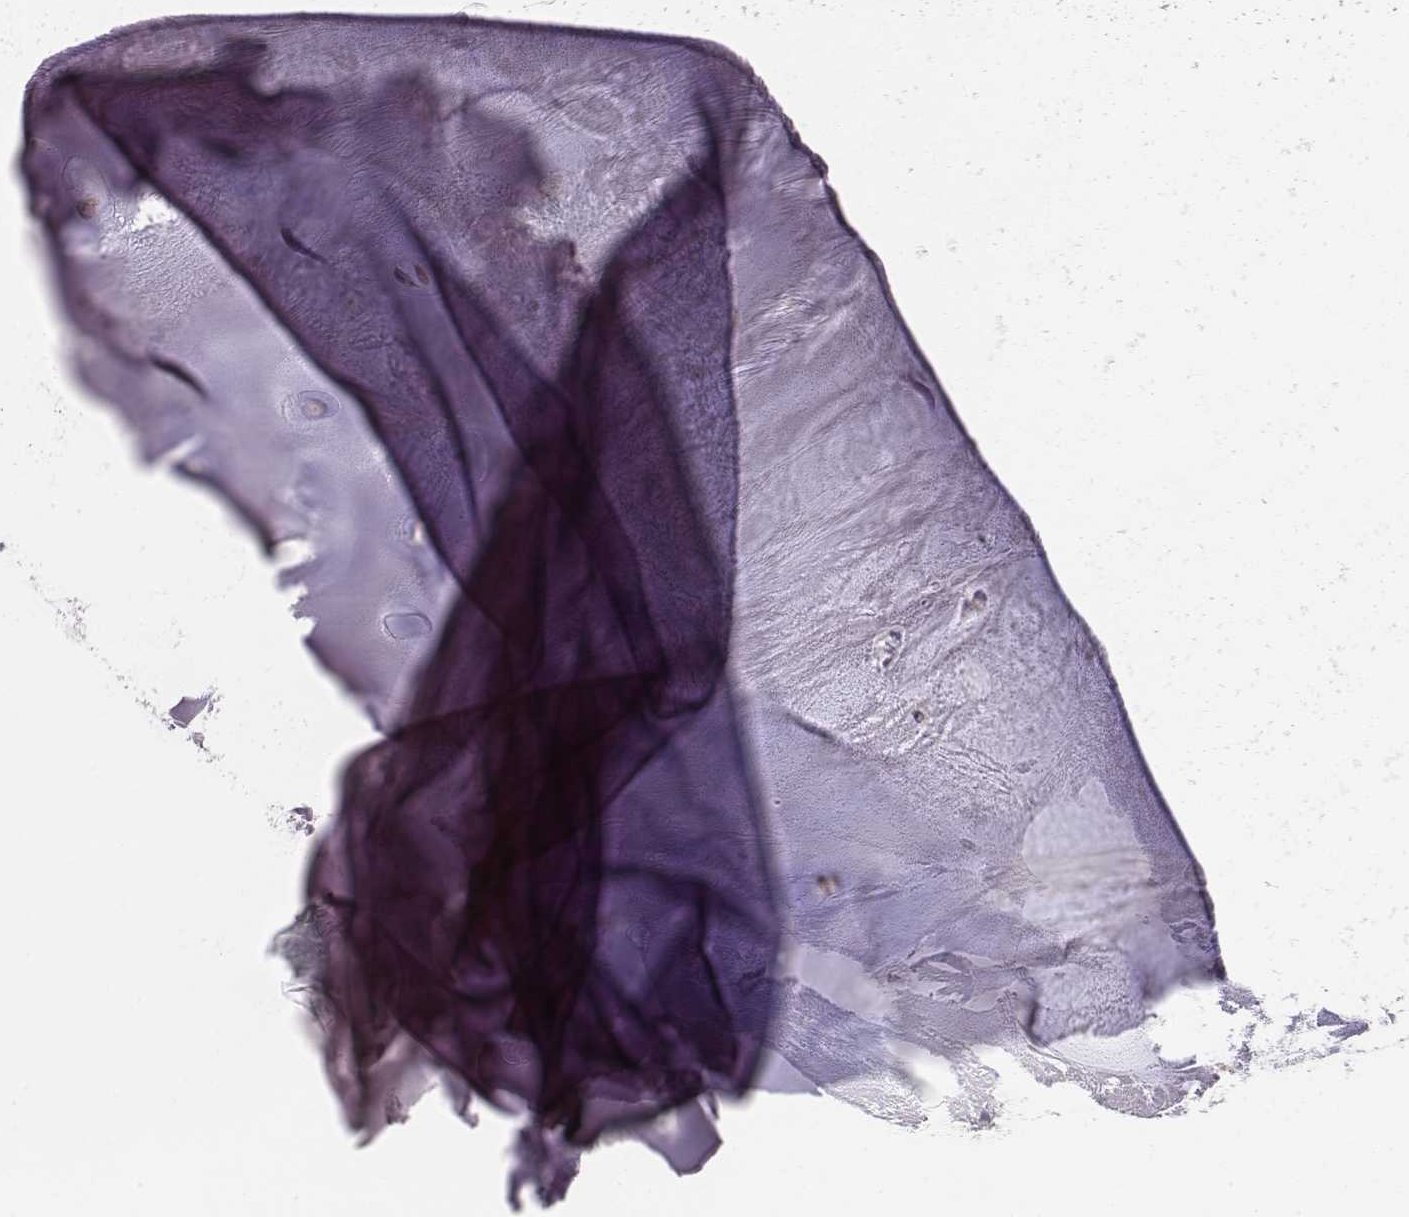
{"staining": {"intensity": "weak", "quantity": ">75%", "location": "cytoplasmic/membranous"}, "tissue": "soft tissue", "cell_type": "Chondrocytes", "image_type": "normal", "snomed": [{"axis": "morphology", "description": "Normal tissue, NOS"}, {"axis": "morphology", "description": "Squamous cell carcinoma, NOS"}, {"axis": "topography", "description": "Cartilage tissue"}, {"axis": "topography", "description": "Lung"}], "caption": "High-magnification brightfield microscopy of benign soft tissue stained with DAB (3,3'-diaminobenzidine) (brown) and counterstained with hematoxylin (blue). chondrocytes exhibit weak cytoplasmic/membranous positivity is appreciated in approximately>75% of cells. (brown staining indicates protein expression, while blue staining denotes nuclei).", "gene": "PDCD2L", "patient": {"sex": "male", "age": 66}}